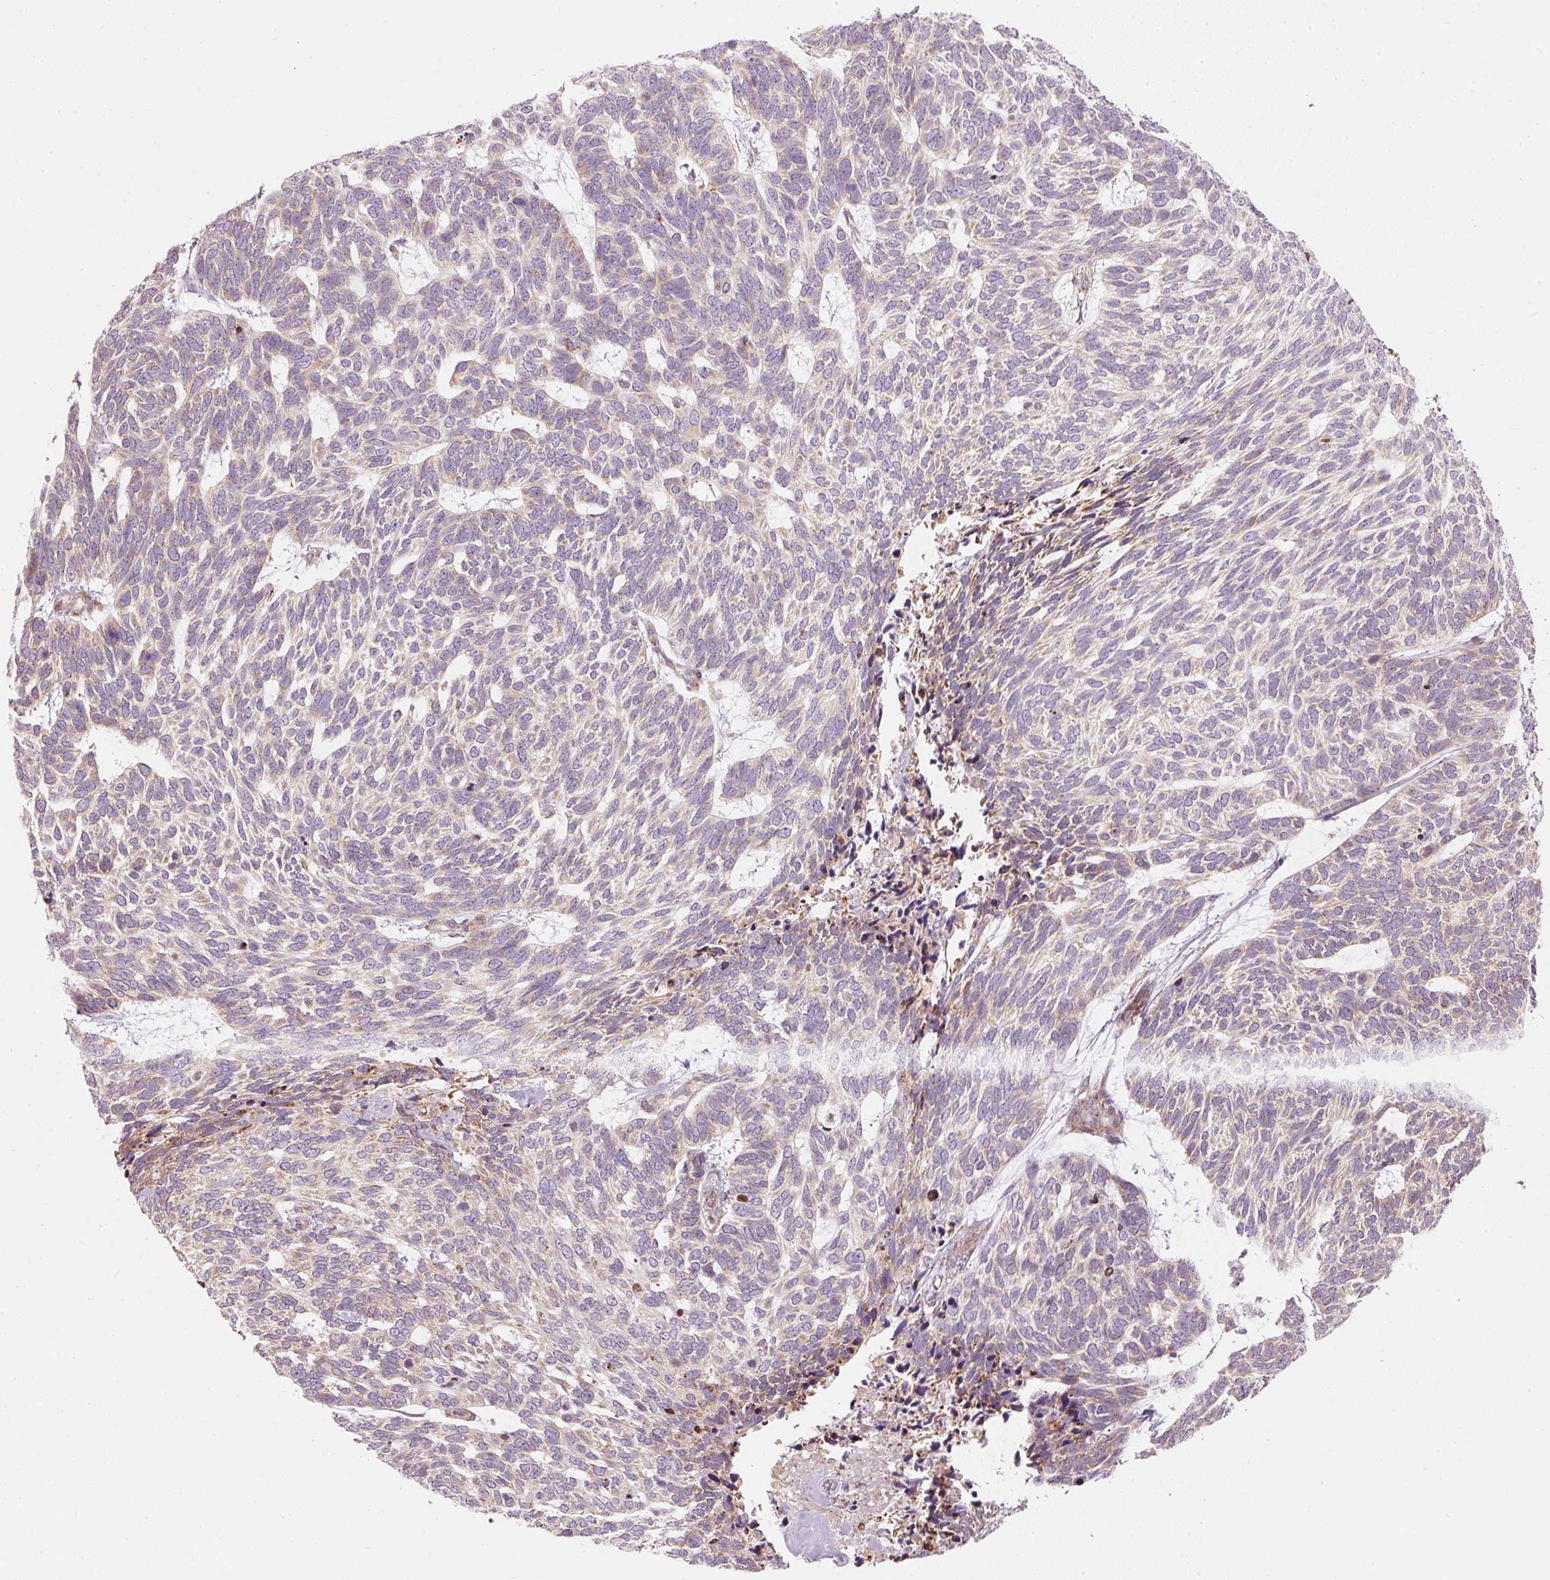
{"staining": {"intensity": "weak", "quantity": "<25%", "location": "cytoplasmic/membranous"}, "tissue": "skin cancer", "cell_type": "Tumor cells", "image_type": "cancer", "snomed": [{"axis": "morphology", "description": "Basal cell carcinoma"}, {"axis": "topography", "description": "Skin"}], "caption": "This is an immunohistochemistry image of skin basal cell carcinoma. There is no positivity in tumor cells.", "gene": "SNAPC5", "patient": {"sex": "female", "age": 65}}